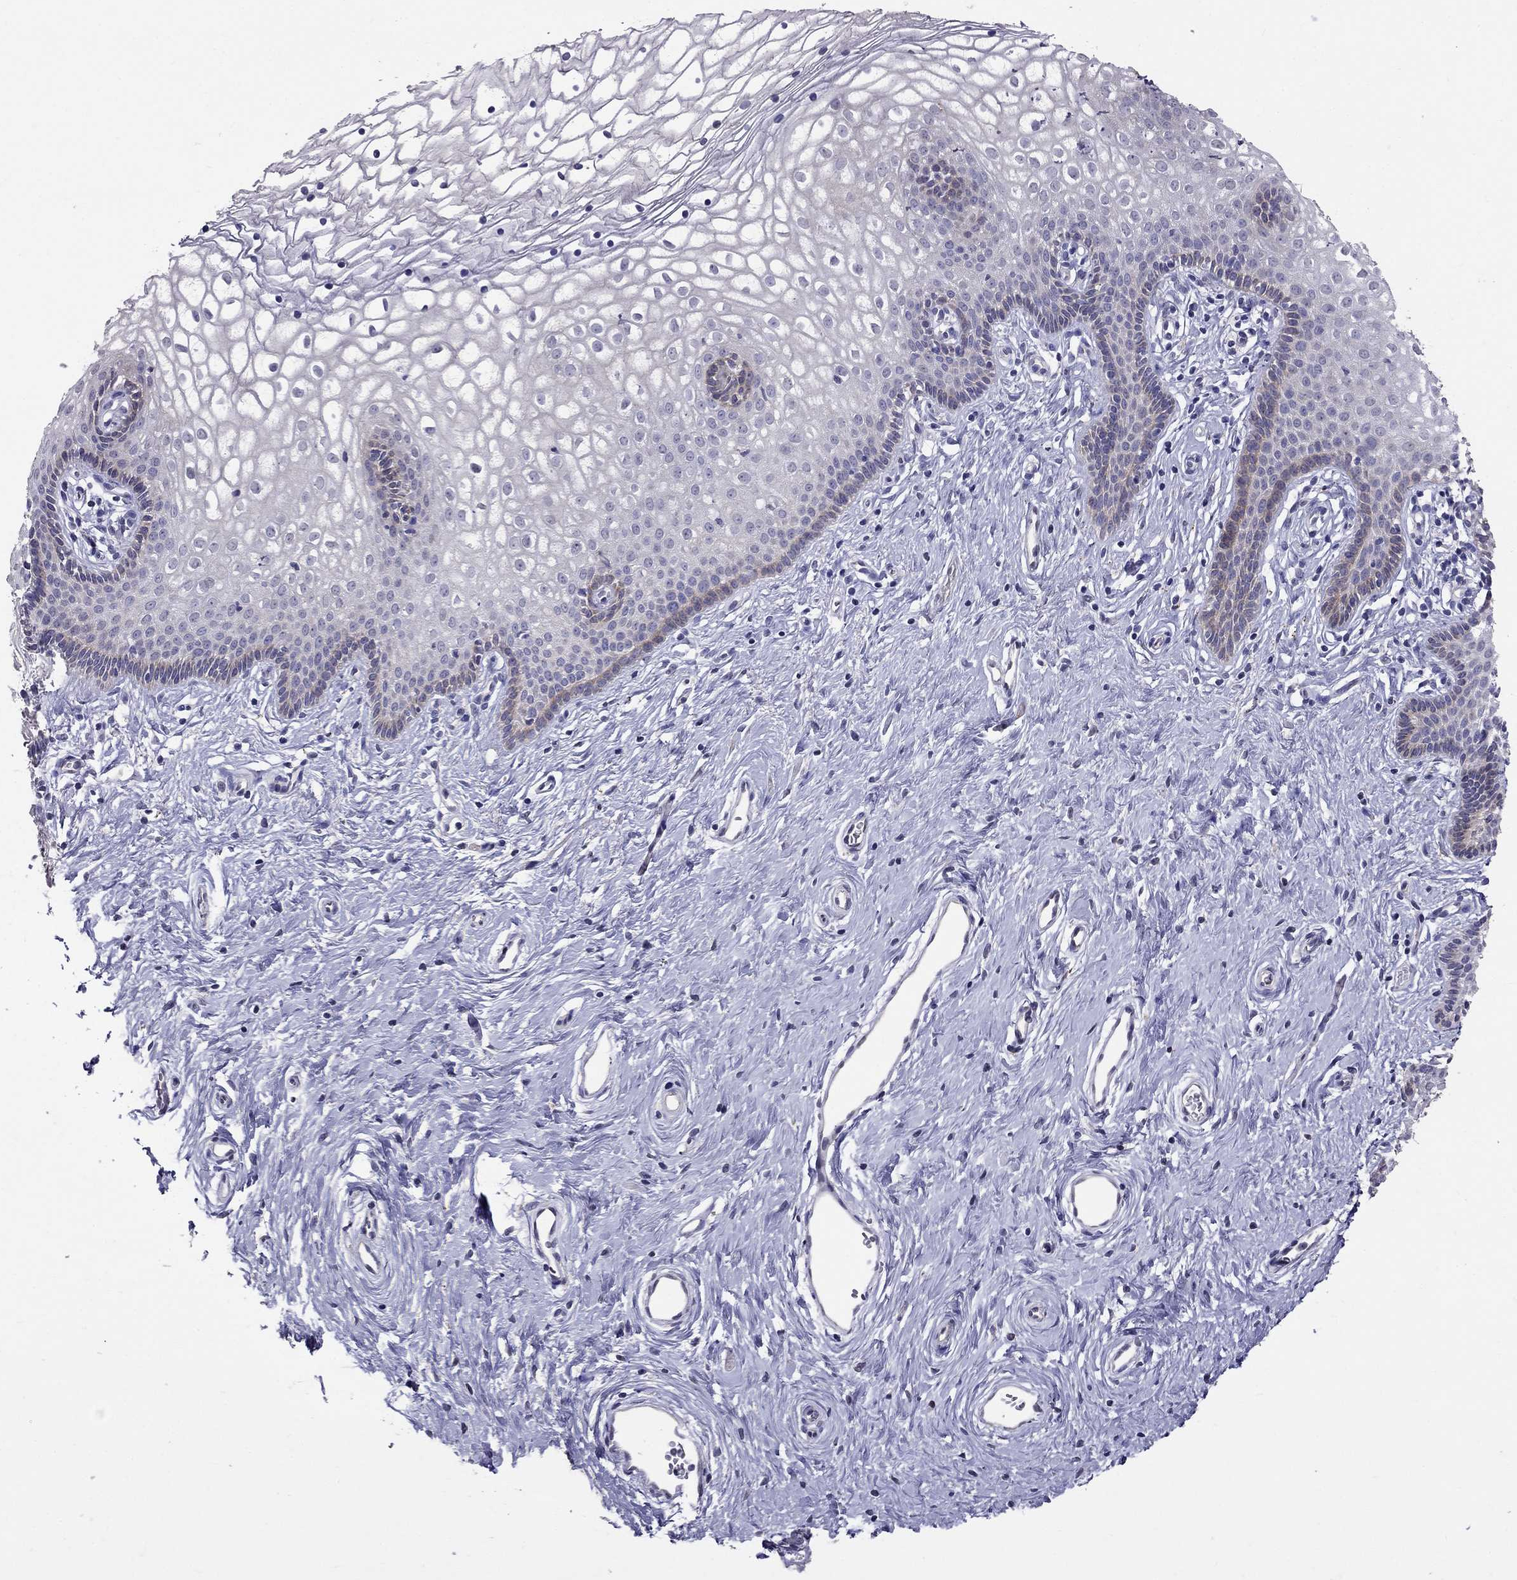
{"staining": {"intensity": "negative", "quantity": "none", "location": "none"}, "tissue": "vagina", "cell_type": "Squamous epithelial cells", "image_type": "normal", "snomed": [{"axis": "morphology", "description": "Normal tissue, NOS"}, {"axis": "topography", "description": "Vagina"}], "caption": "Immunohistochemistry of benign vagina reveals no staining in squamous epithelial cells. (DAB (3,3'-diaminobenzidine) immunohistochemistry (IHC) visualized using brightfield microscopy, high magnification).", "gene": "MAGEB4", "patient": {"sex": "female", "age": 36}}